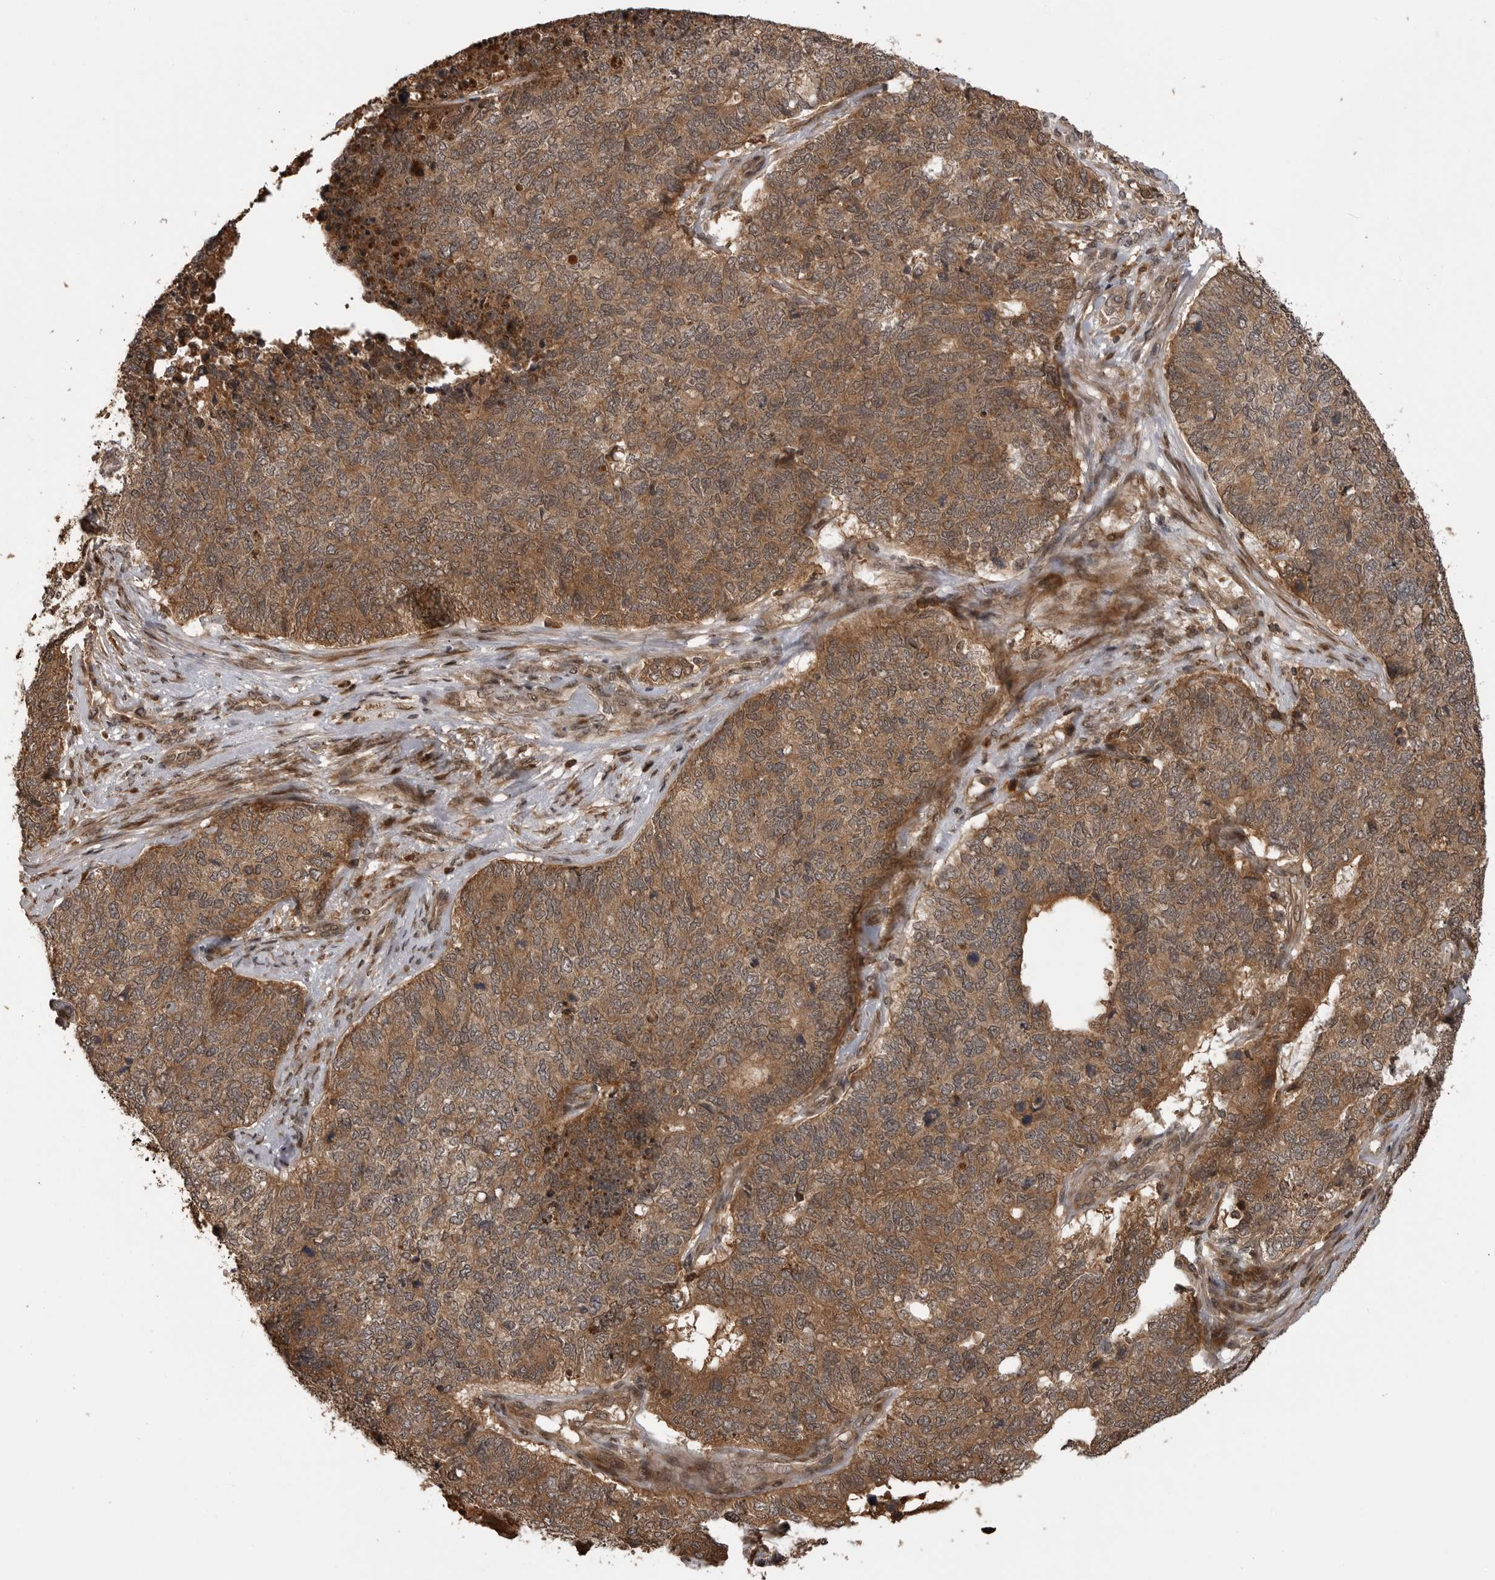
{"staining": {"intensity": "moderate", "quantity": ">75%", "location": "cytoplasmic/membranous"}, "tissue": "cervical cancer", "cell_type": "Tumor cells", "image_type": "cancer", "snomed": [{"axis": "morphology", "description": "Squamous cell carcinoma, NOS"}, {"axis": "topography", "description": "Cervix"}], "caption": "Immunohistochemical staining of human cervical cancer (squamous cell carcinoma) reveals medium levels of moderate cytoplasmic/membranous expression in about >75% of tumor cells.", "gene": "AKAP7", "patient": {"sex": "female", "age": 63}}